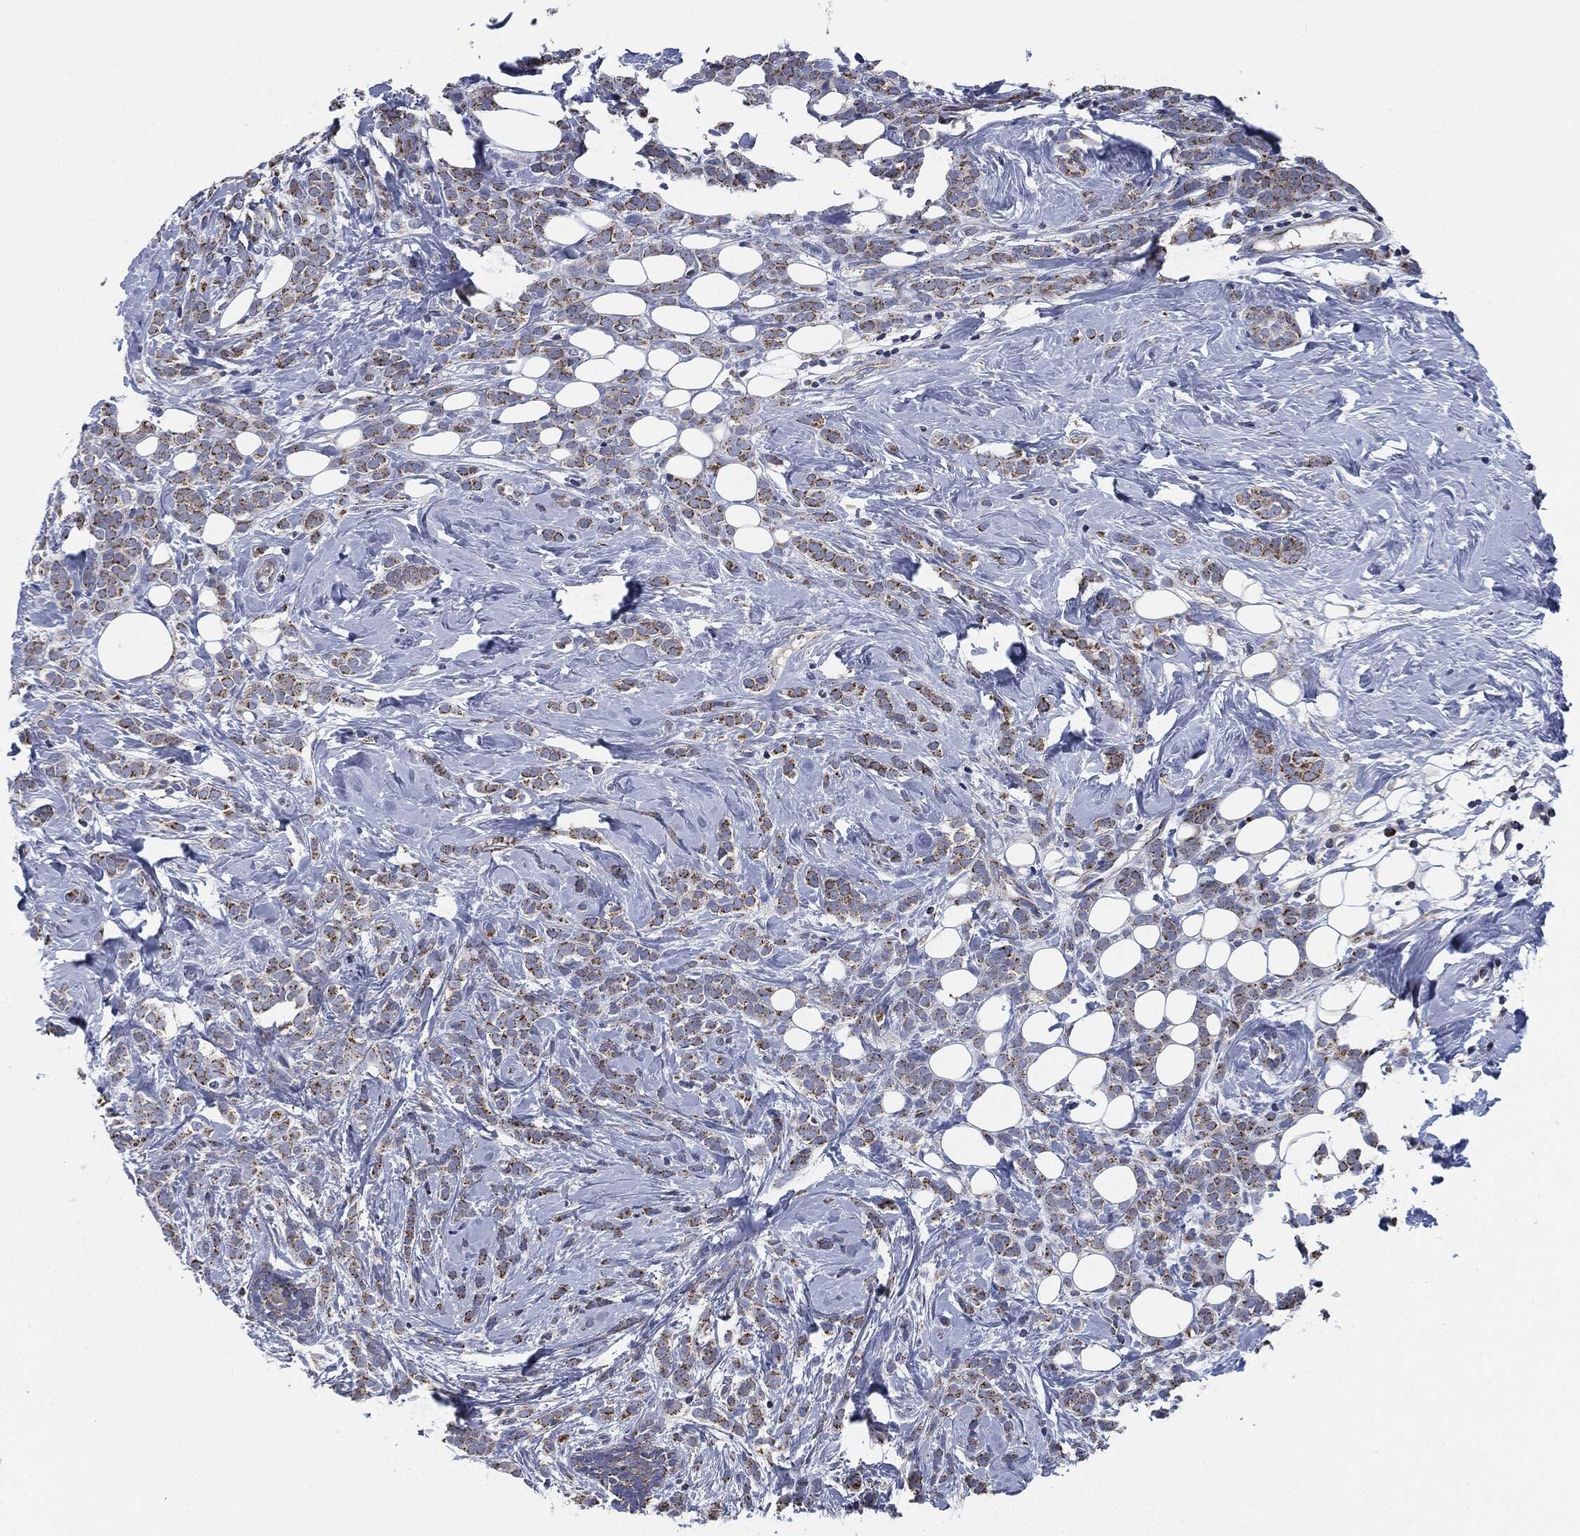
{"staining": {"intensity": "strong", "quantity": "25%-75%", "location": "cytoplasmic/membranous"}, "tissue": "breast cancer", "cell_type": "Tumor cells", "image_type": "cancer", "snomed": [{"axis": "morphology", "description": "Lobular carcinoma"}, {"axis": "topography", "description": "Breast"}], "caption": "Protein staining of breast cancer tissue demonstrates strong cytoplasmic/membranous positivity in about 25%-75% of tumor cells.", "gene": "SIGLEC9", "patient": {"sex": "female", "age": 49}}